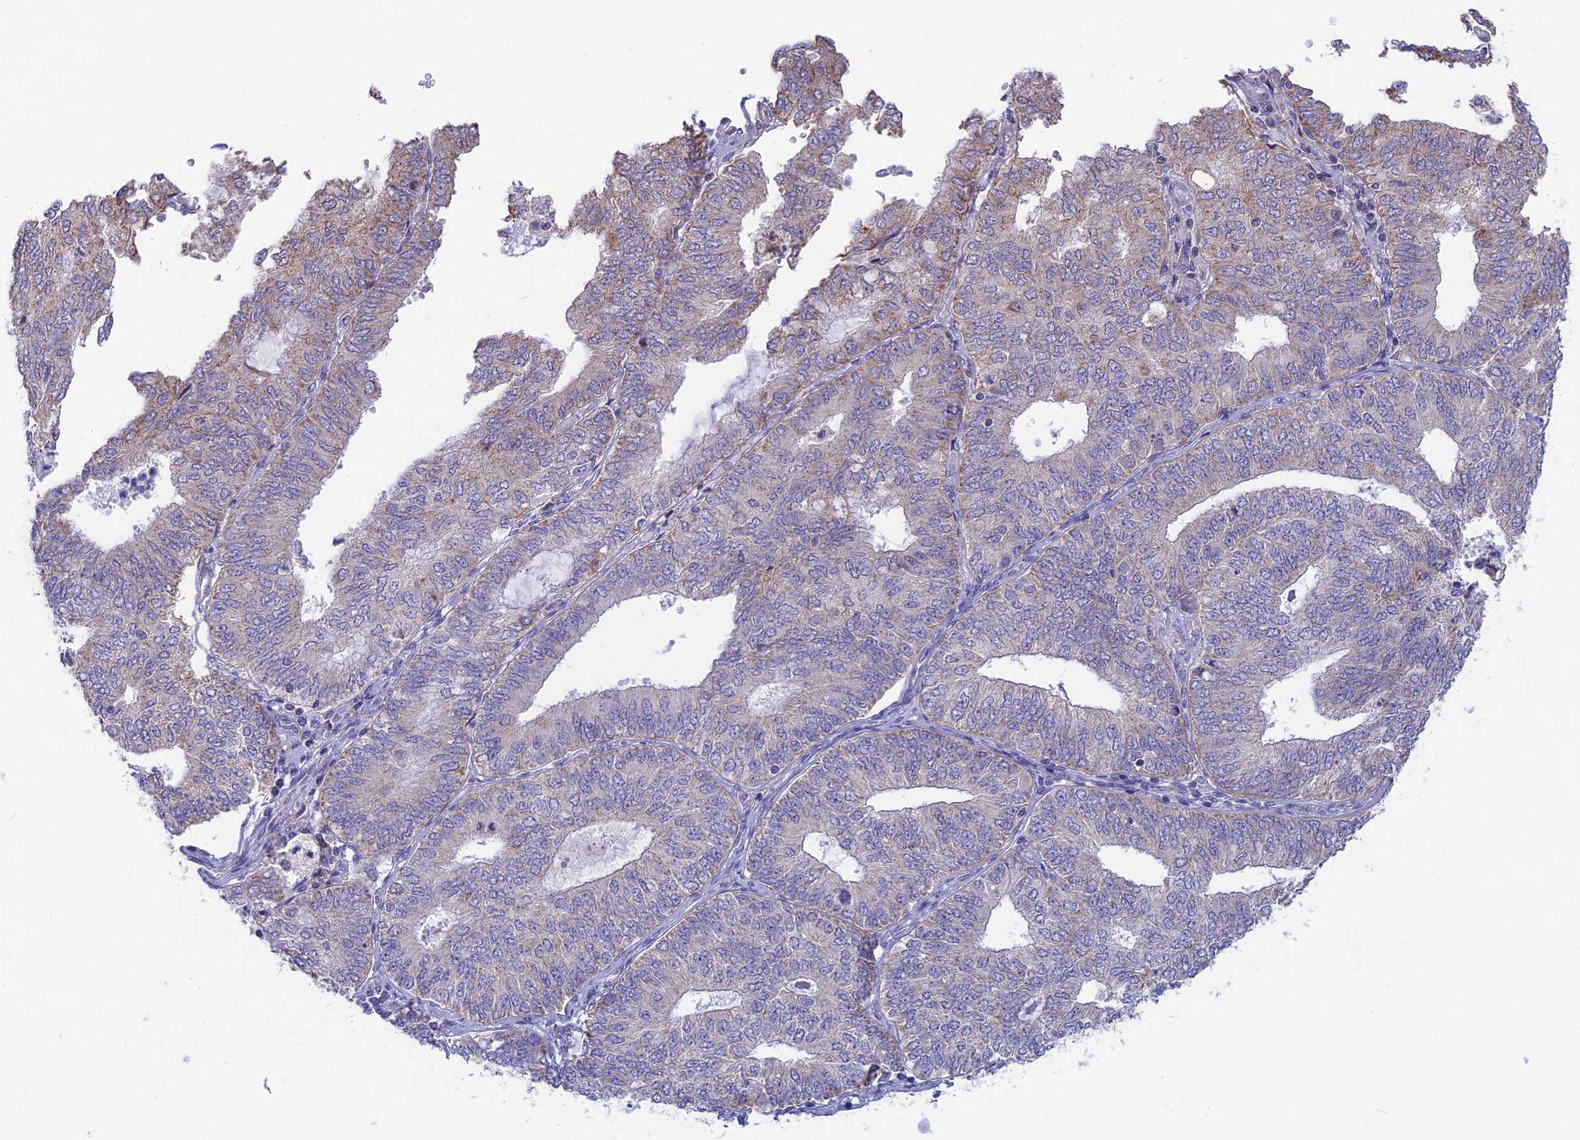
{"staining": {"intensity": "weak", "quantity": "<25%", "location": "cytoplasmic/membranous"}, "tissue": "endometrial cancer", "cell_type": "Tumor cells", "image_type": "cancer", "snomed": [{"axis": "morphology", "description": "Adenocarcinoma, NOS"}, {"axis": "topography", "description": "Endometrium"}], "caption": "Tumor cells are negative for protein expression in human endometrial cancer (adenocarcinoma).", "gene": "PLAC9", "patient": {"sex": "female", "age": 68}}